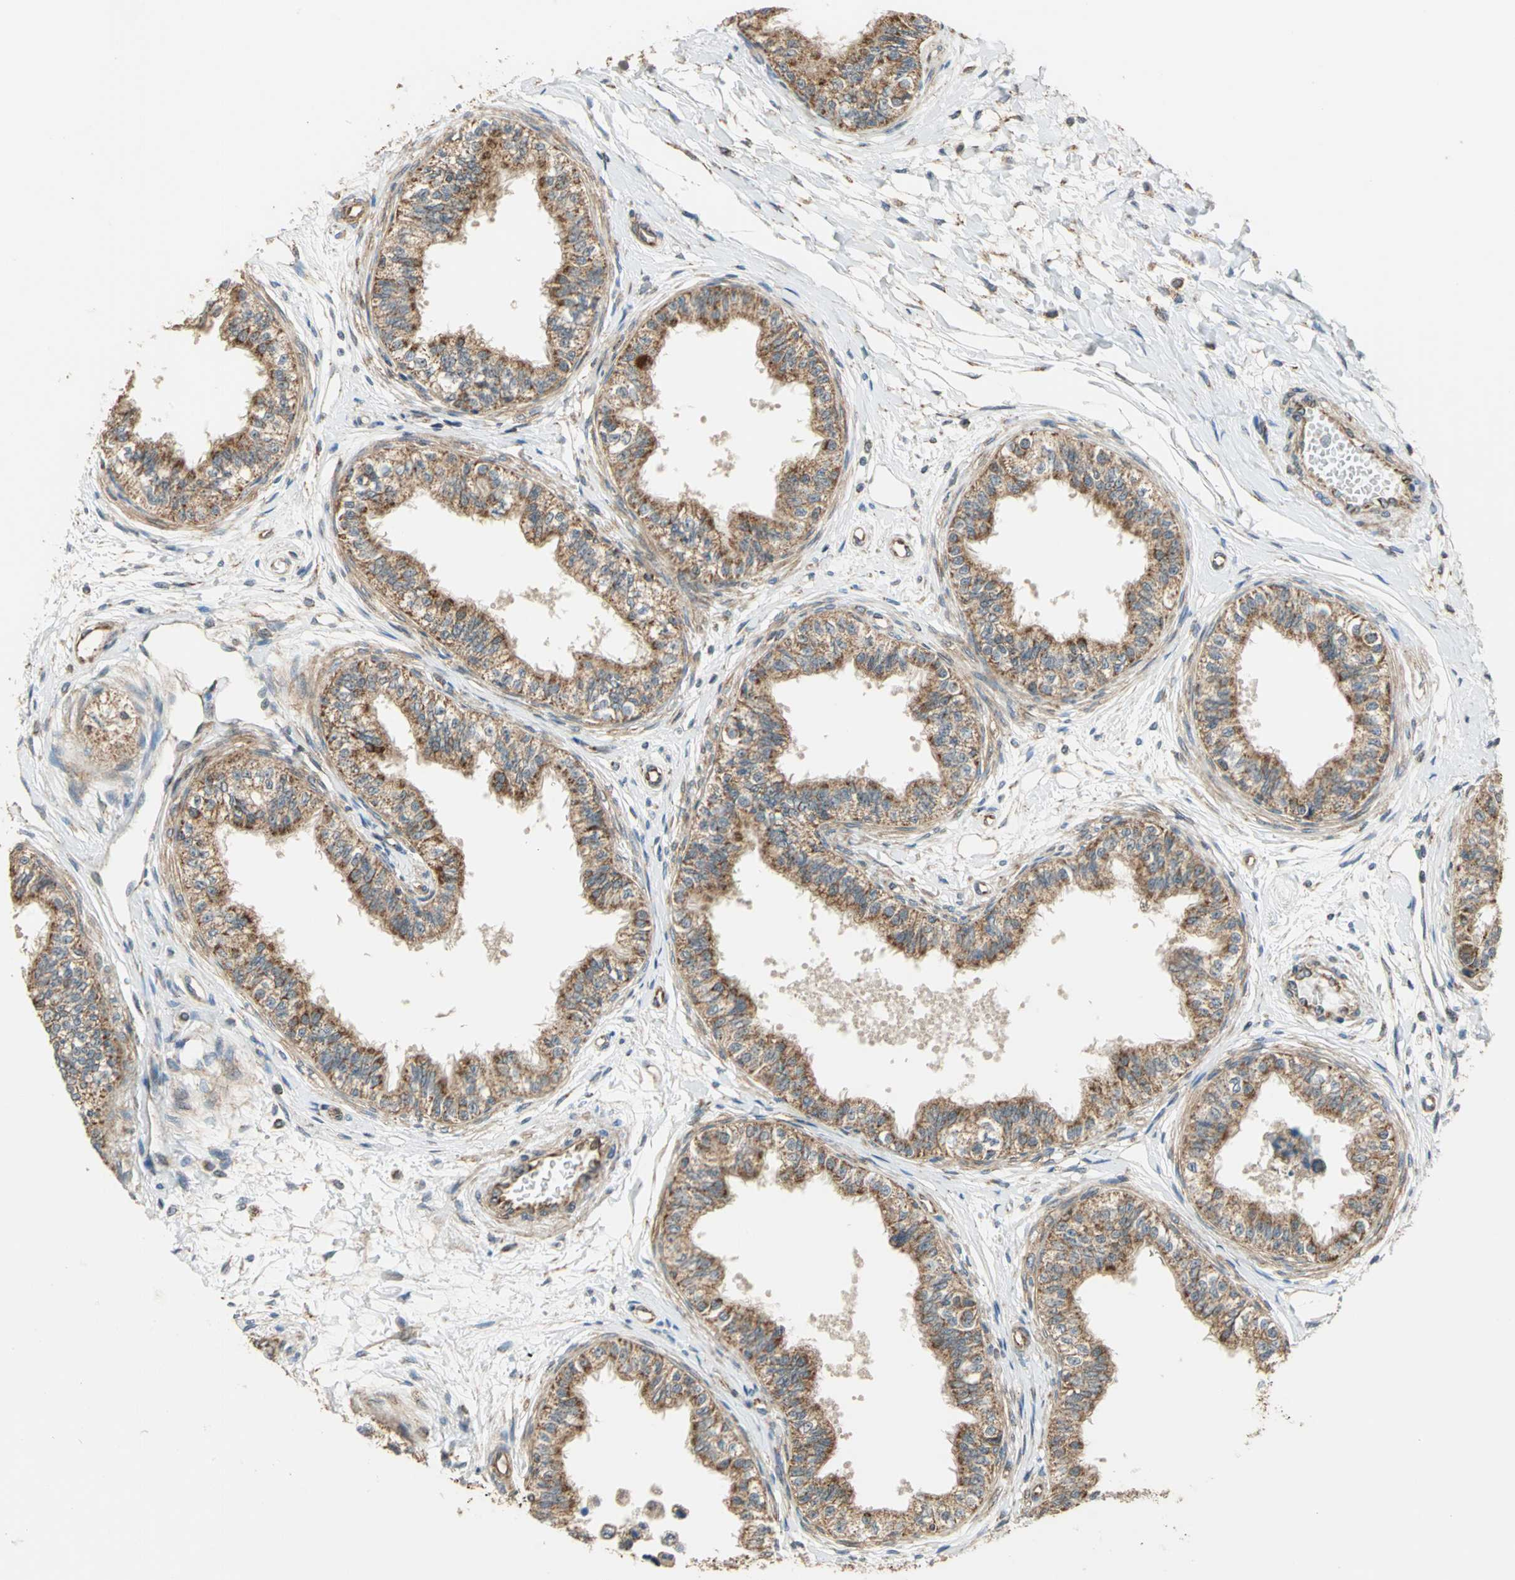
{"staining": {"intensity": "moderate", "quantity": ">75%", "location": "cytoplasmic/membranous"}, "tissue": "epididymis", "cell_type": "Glandular cells", "image_type": "normal", "snomed": [{"axis": "morphology", "description": "Normal tissue, NOS"}, {"axis": "morphology", "description": "Adenocarcinoma, metastatic, NOS"}, {"axis": "topography", "description": "Testis"}, {"axis": "topography", "description": "Epididymis"}], "caption": "Immunohistochemistry of normal epididymis demonstrates medium levels of moderate cytoplasmic/membranous expression in approximately >75% of glandular cells.", "gene": "MRPS22", "patient": {"sex": "male", "age": 26}}